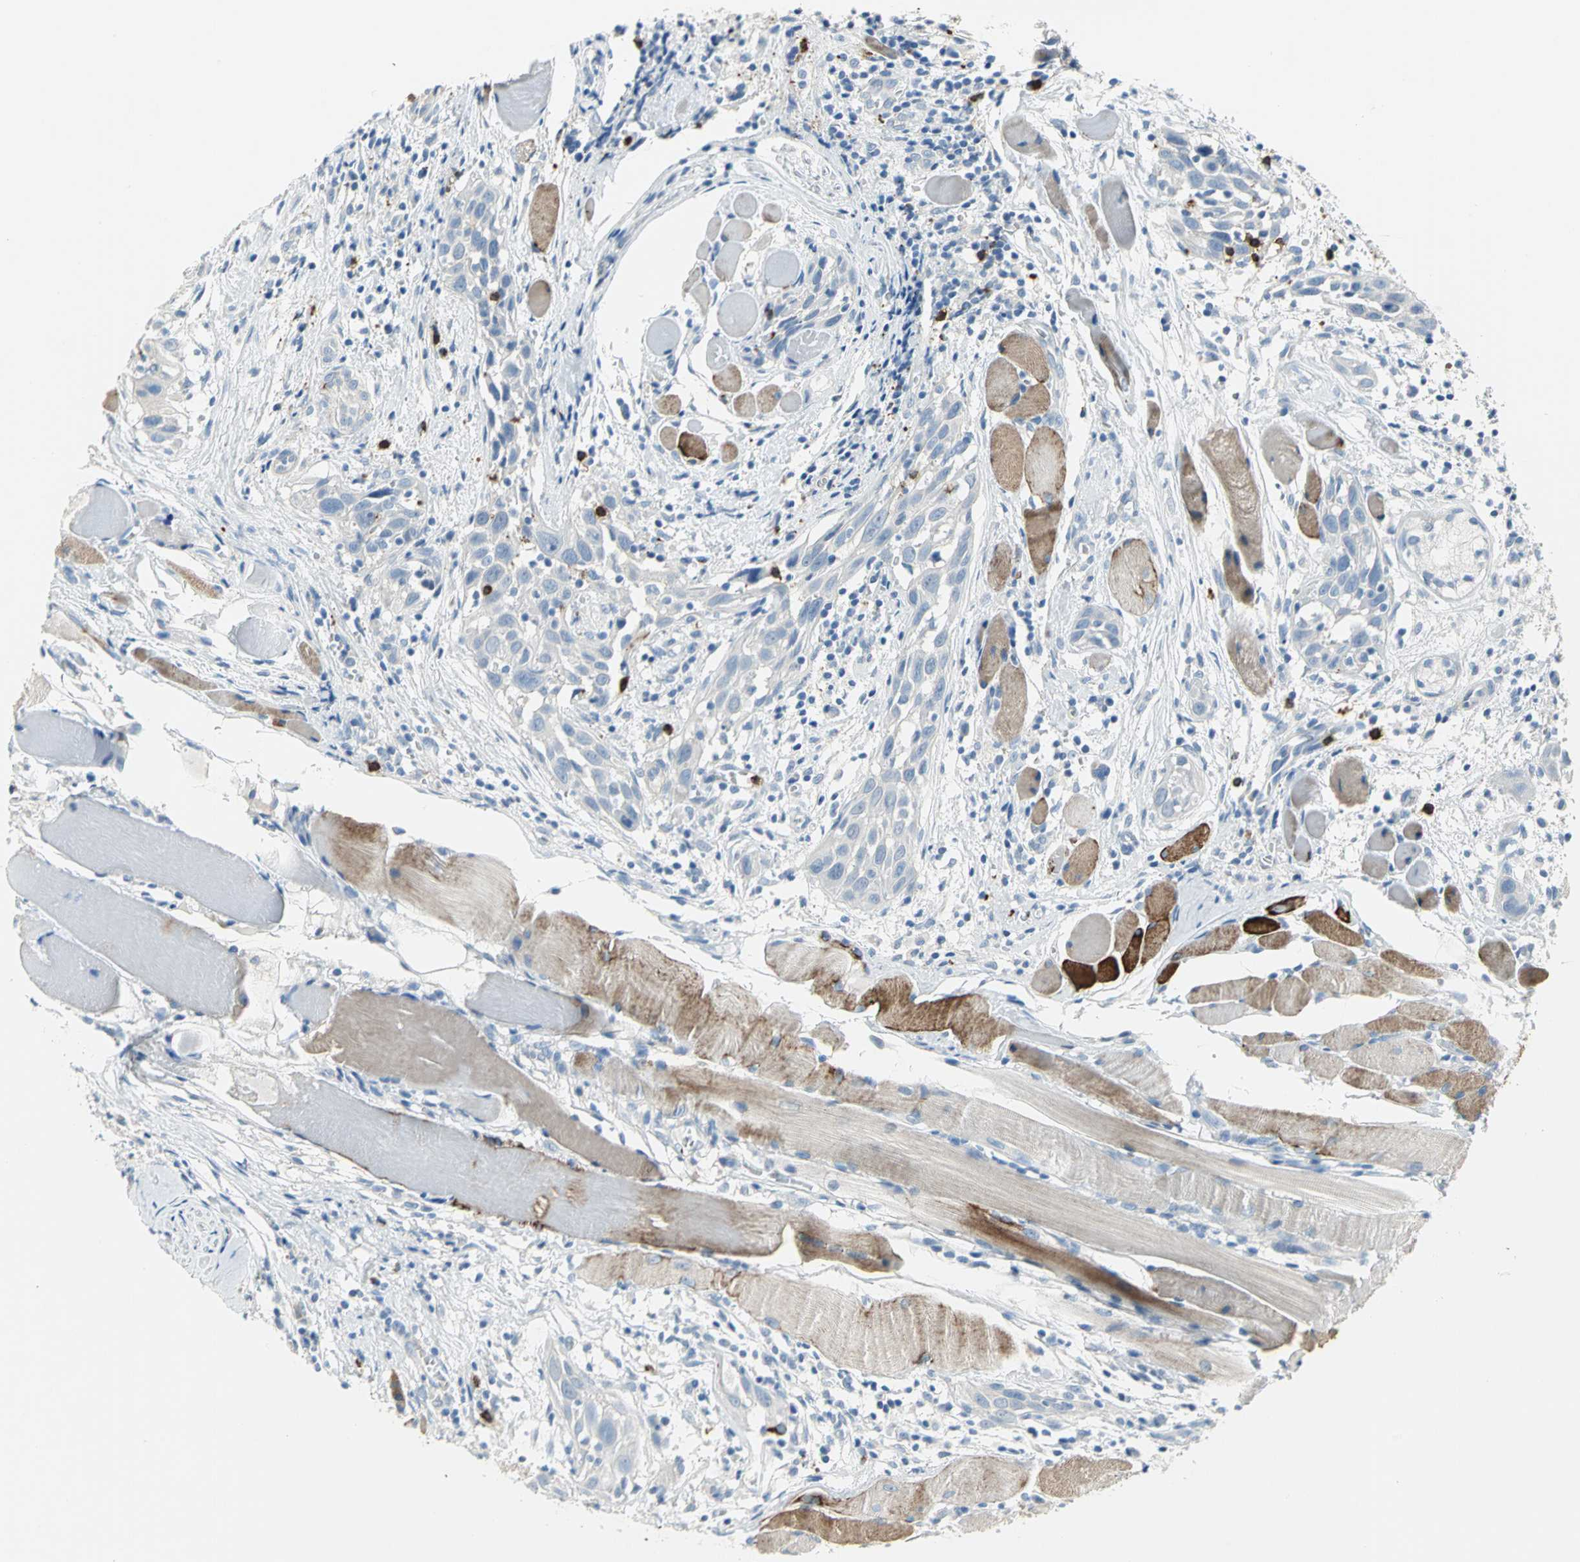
{"staining": {"intensity": "negative", "quantity": "none", "location": "none"}, "tissue": "head and neck cancer", "cell_type": "Tumor cells", "image_type": "cancer", "snomed": [{"axis": "morphology", "description": "Squamous cell carcinoma, NOS"}, {"axis": "topography", "description": "Oral tissue"}, {"axis": "topography", "description": "Head-Neck"}], "caption": "Immunohistochemistry (IHC) photomicrograph of neoplastic tissue: head and neck cancer stained with DAB (3,3'-diaminobenzidine) demonstrates no significant protein expression in tumor cells. Brightfield microscopy of immunohistochemistry stained with DAB (brown) and hematoxylin (blue), captured at high magnification.", "gene": "ALOX15", "patient": {"sex": "female", "age": 50}}